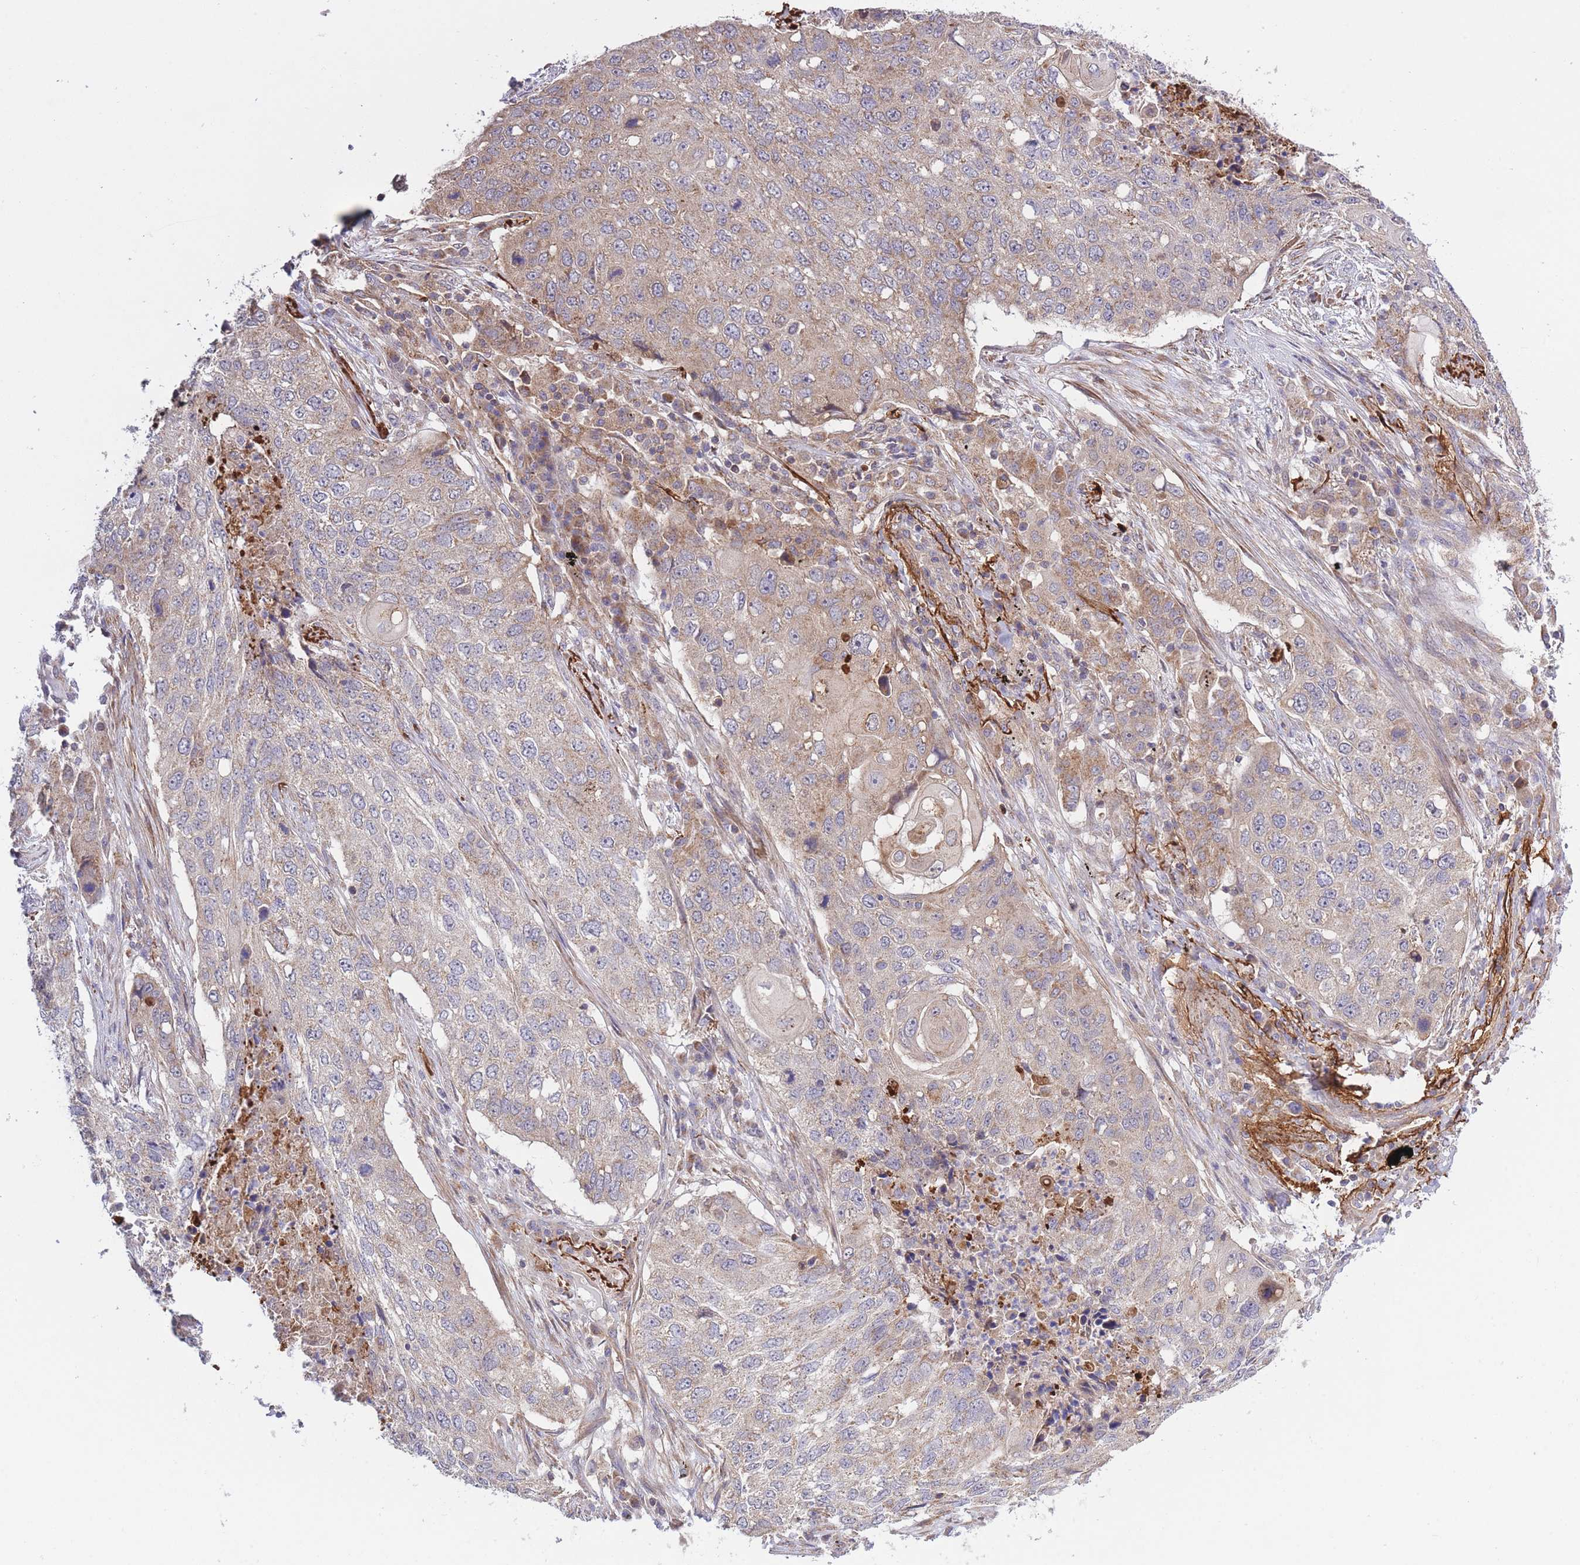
{"staining": {"intensity": "weak", "quantity": "<25%", "location": "cytoplasmic/membranous"}, "tissue": "lung cancer", "cell_type": "Tumor cells", "image_type": "cancer", "snomed": [{"axis": "morphology", "description": "Squamous cell carcinoma, NOS"}, {"axis": "topography", "description": "Lung"}], "caption": "A histopathology image of squamous cell carcinoma (lung) stained for a protein displays no brown staining in tumor cells.", "gene": "ATP13A2", "patient": {"sex": "female", "age": 63}}